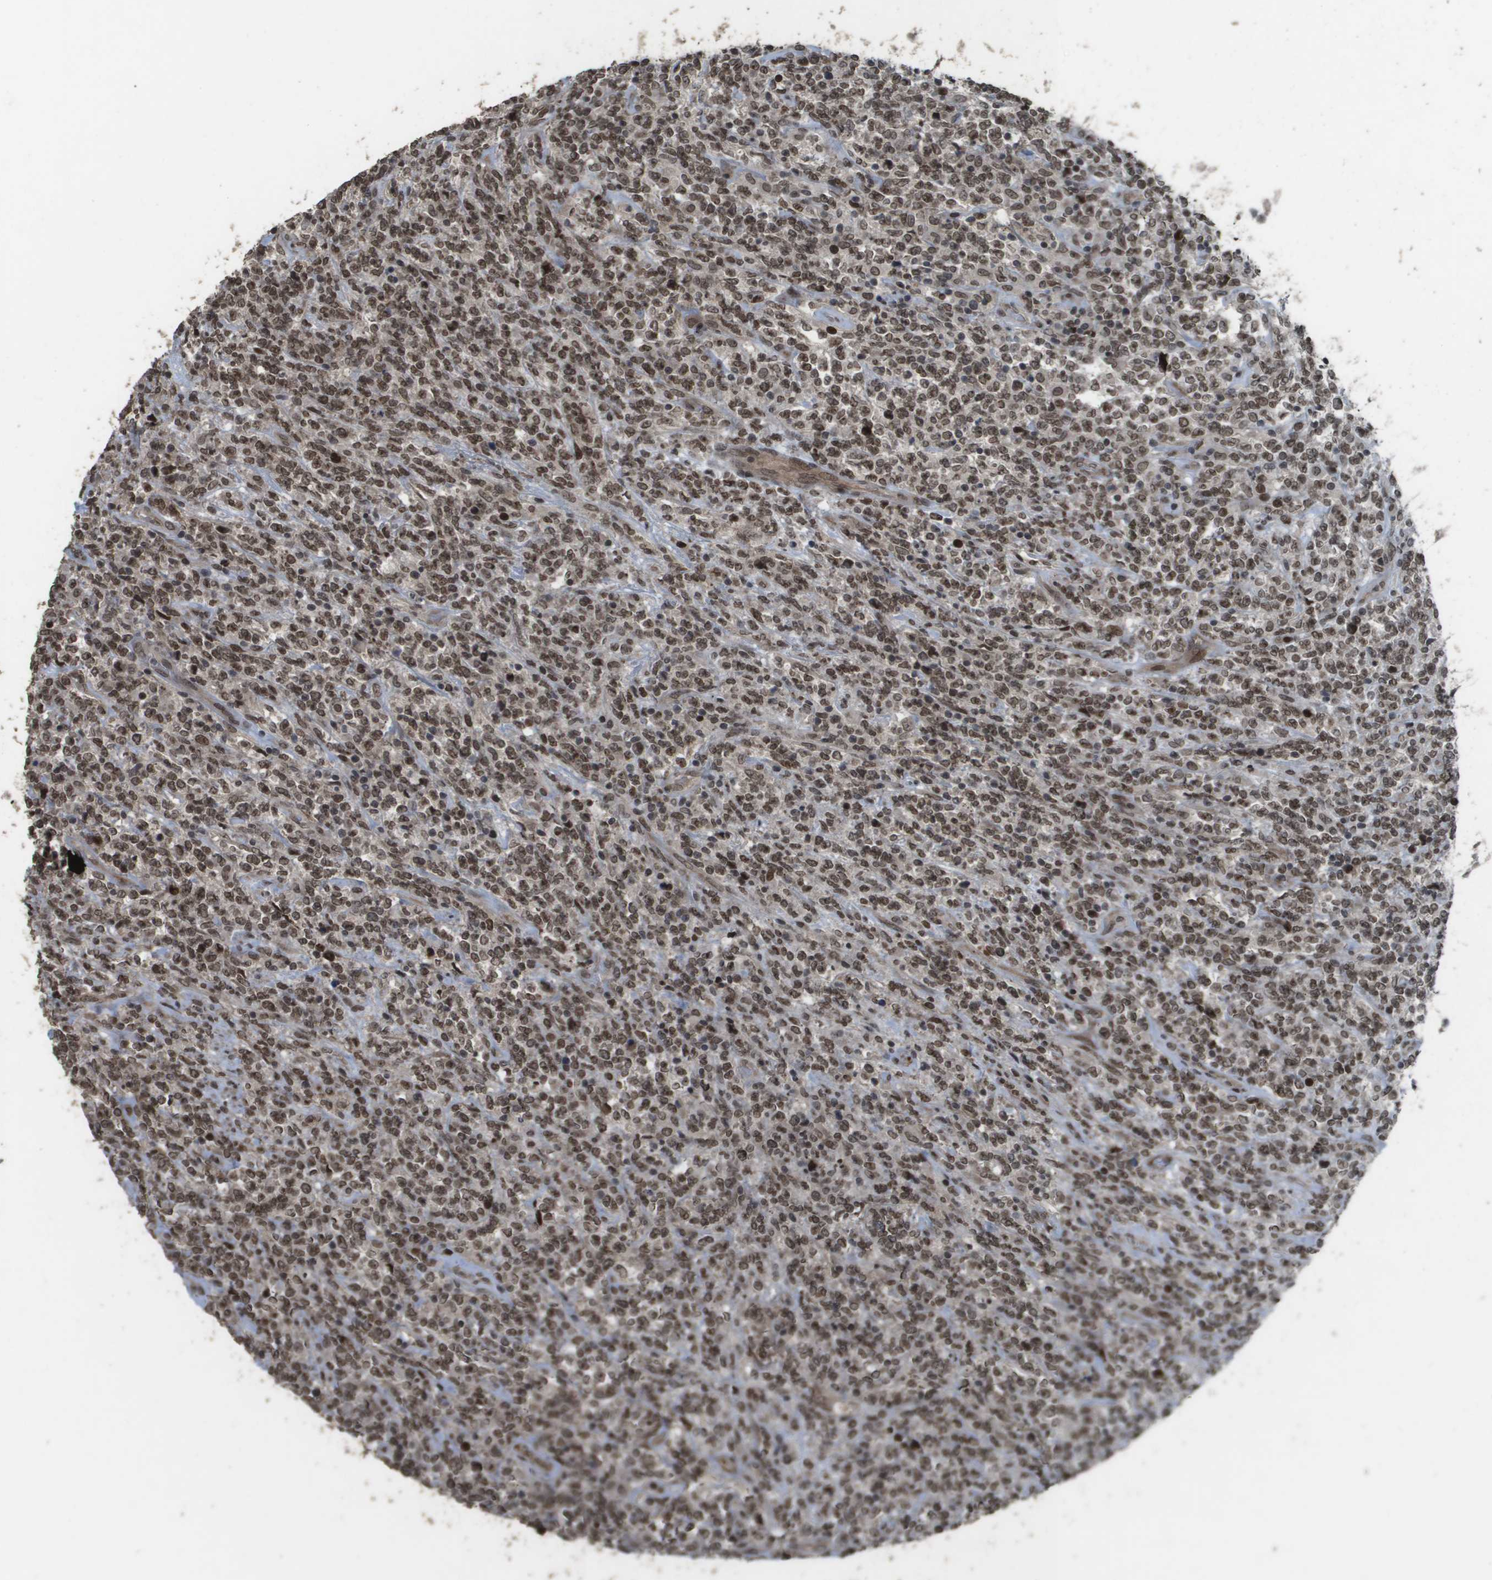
{"staining": {"intensity": "moderate", "quantity": ">75%", "location": "nuclear"}, "tissue": "lymphoma", "cell_type": "Tumor cells", "image_type": "cancer", "snomed": [{"axis": "morphology", "description": "Malignant lymphoma, non-Hodgkin's type, High grade"}, {"axis": "topography", "description": "Soft tissue"}], "caption": "Protein staining of malignant lymphoma, non-Hodgkin's type (high-grade) tissue exhibits moderate nuclear expression in approximately >75% of tumor cells.", "gene": "KAT5", "patient": {"sex": "male", "age": 18}}